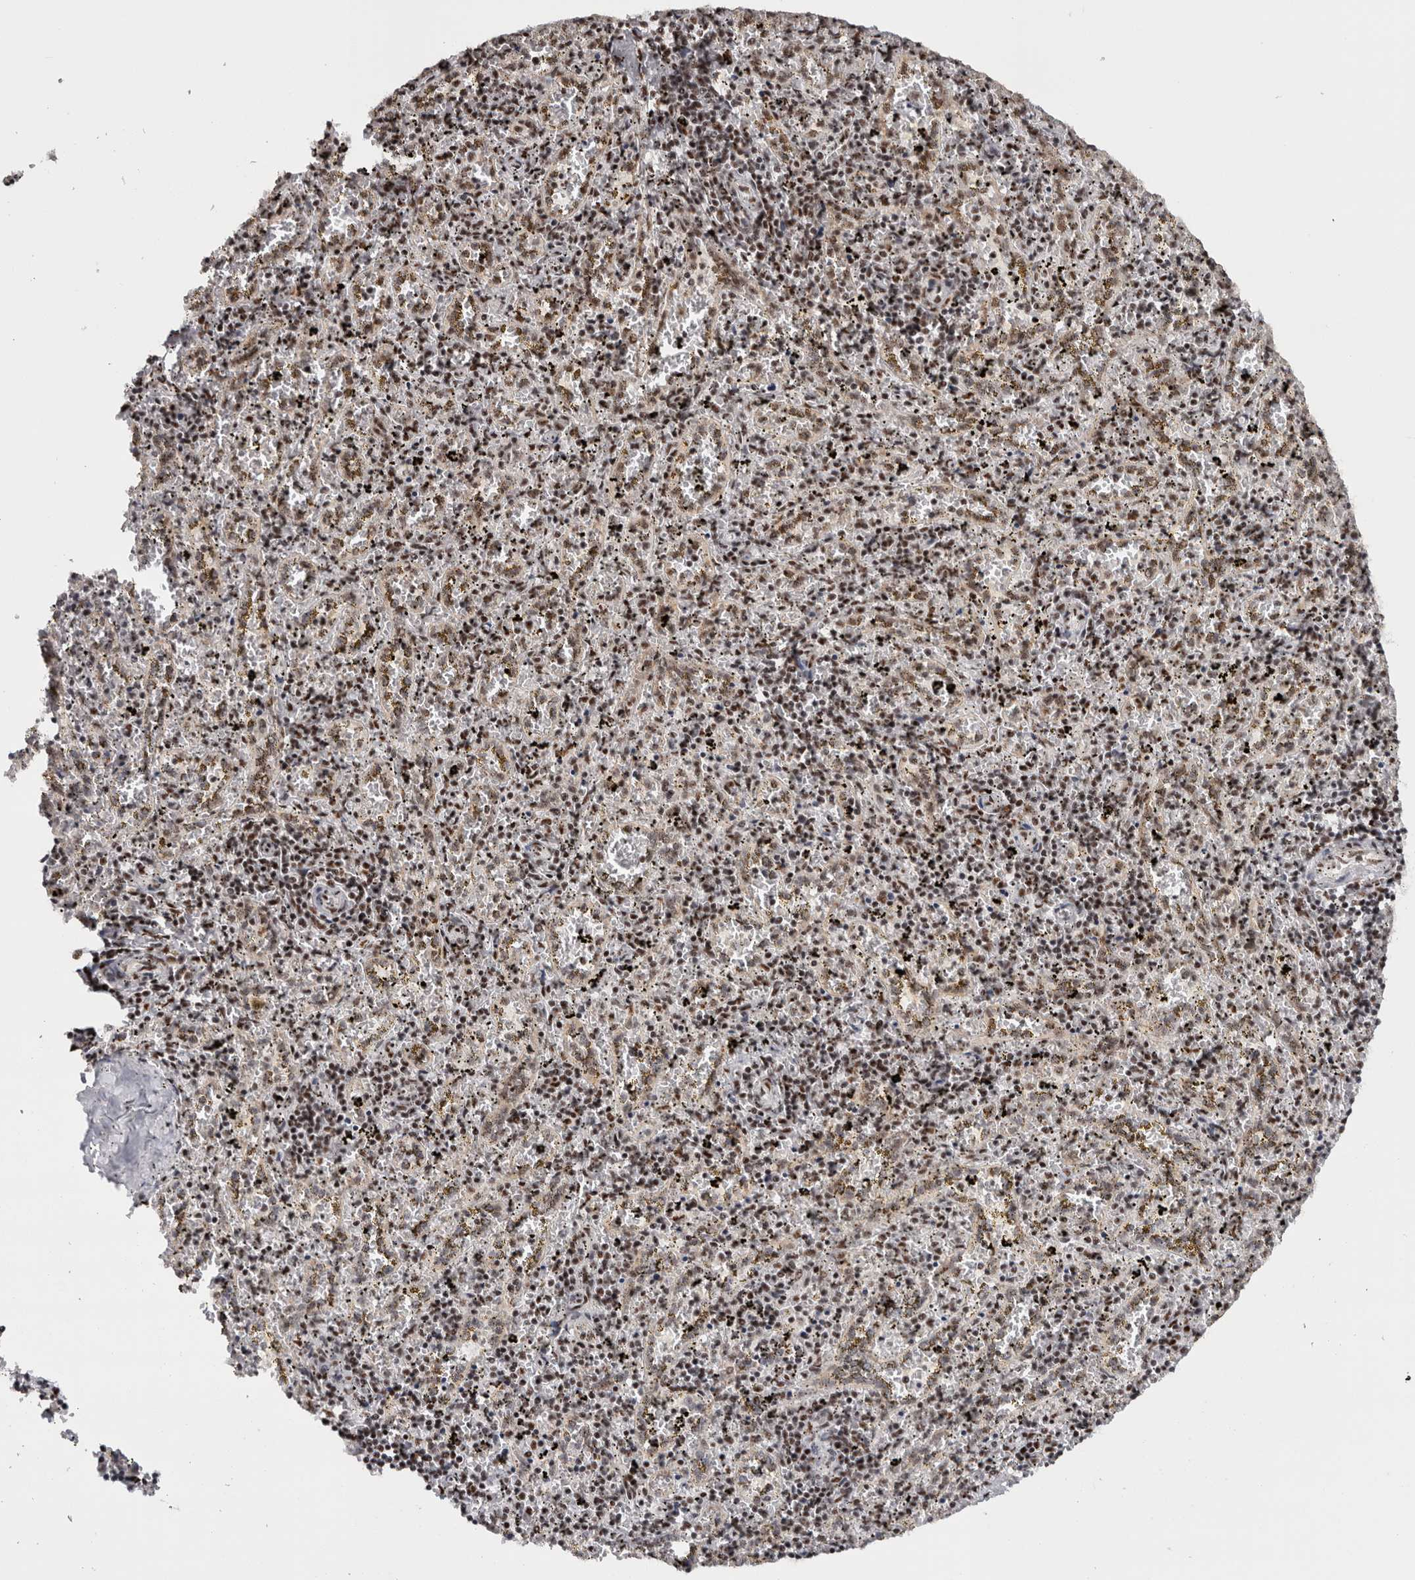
{"staining": {"intensity": "weak", "quantity": "25%-75%", "location": "nuclear"}, "tissue": "spleen", "cell_type": "Cells in red pulp", "image_type": "normal", "snomed": [{"axis": "morphology", "description": "Normal tissue, NOS"}, {"axis": "topography", "description": "Spleen"}], "caption": "Brown immunohistochemical staining in benign human spleen shows weak nuclear expression in approximately 25%-75% of cells in red pulp. (DAB (3,3'-diaminobenzidine) = brown stain, brightfield microscopy at high magnification).", "gene": "MKNK1", "patient": {"sex": "male", "age": 11}}